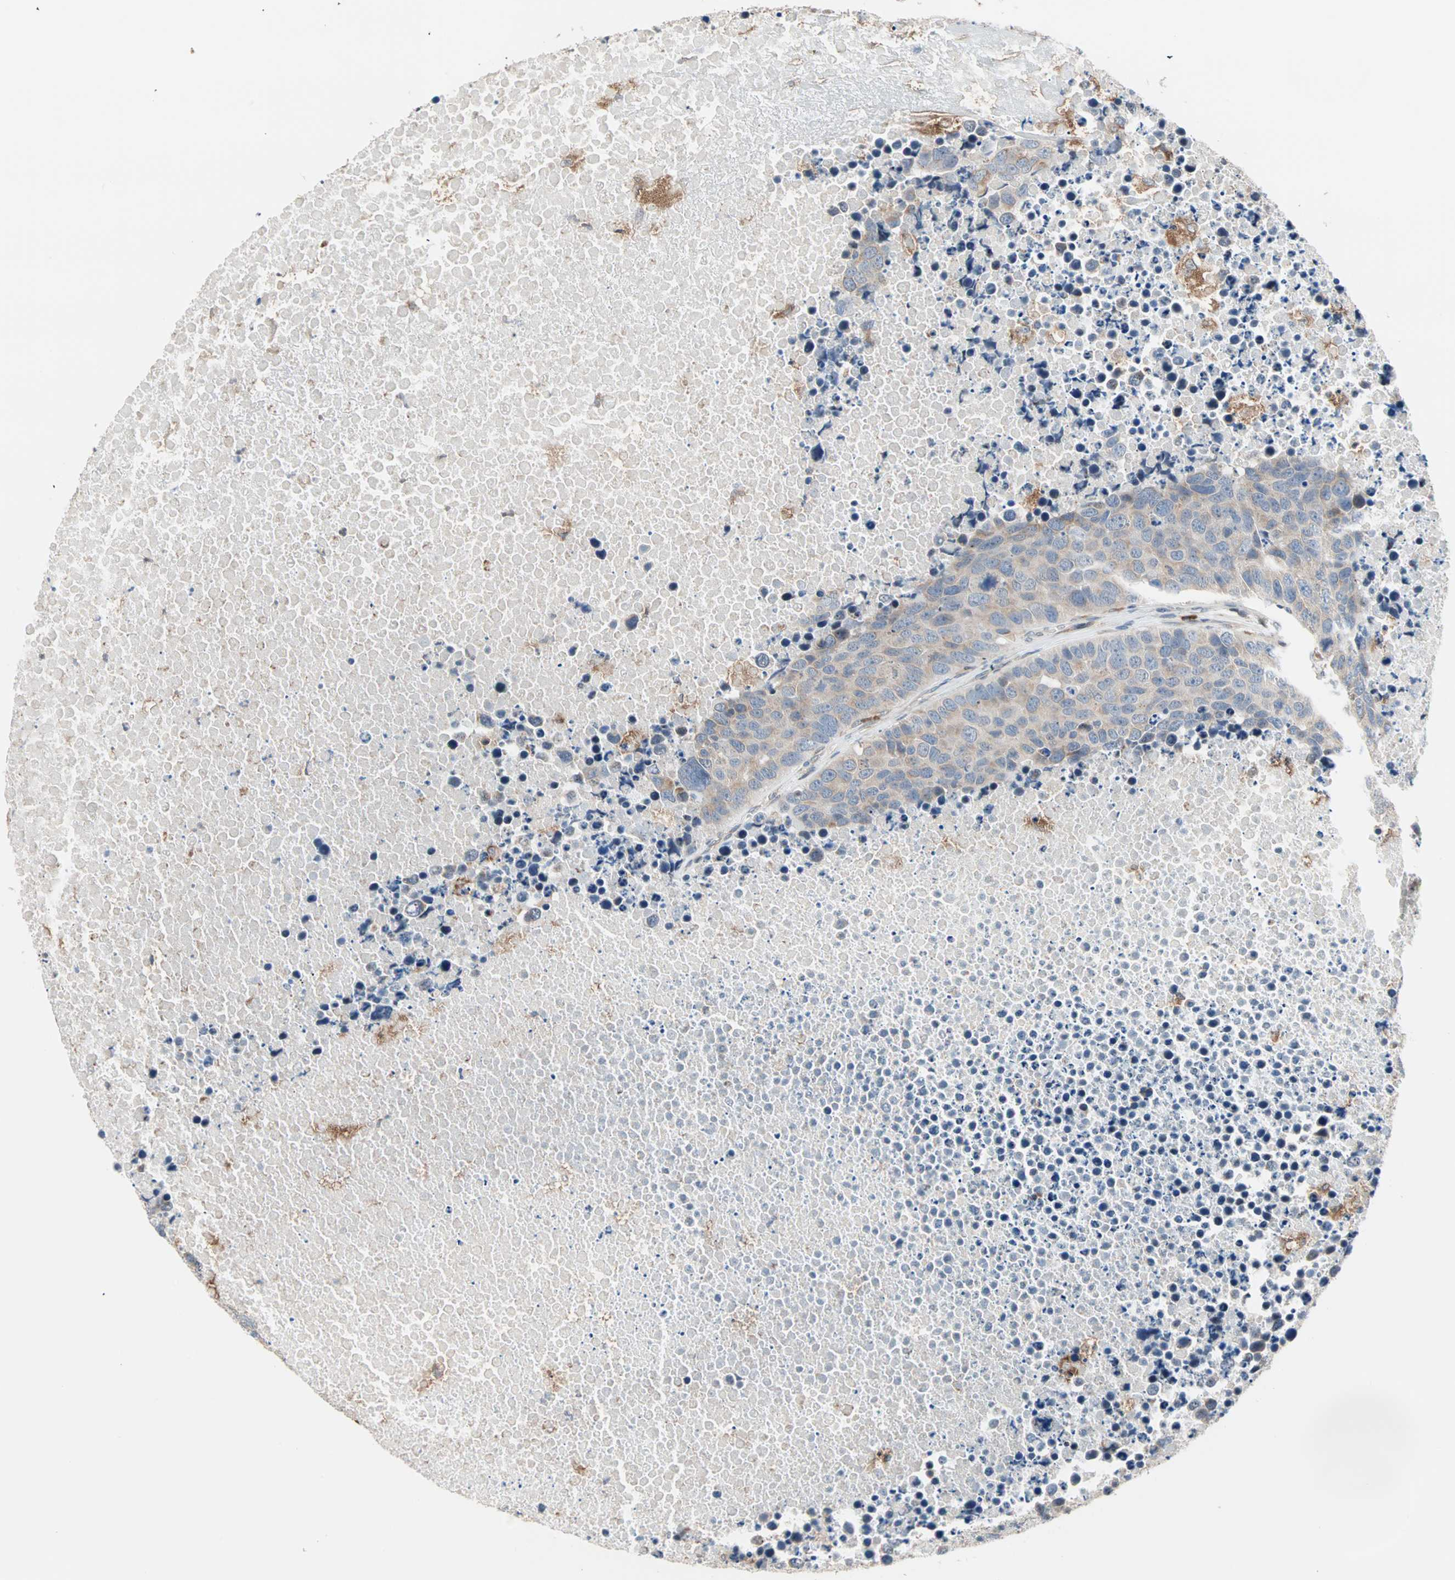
{"staining": {"intensity": "weak", "quantity": "25%-75%", "location": "cytoplasmic/membranous"}, "tissue": "carcinoid", "cell_type": "Tumor cells", "image_type": "cancer", "snomed": [{"axis": "morphology", "description": "Carcinoid, malignant, NOS"}, {"axis": "topography", "description": "Lung"}], "caption": "Weak cytoplasmic/membranous positivity for a protein is seen in approximately 25%-75% of tumor cells of carcinoid using immunohistochemistry (IHC).", "gene": "SAR1A", "patient": {"sex": "male", "age": 60}}